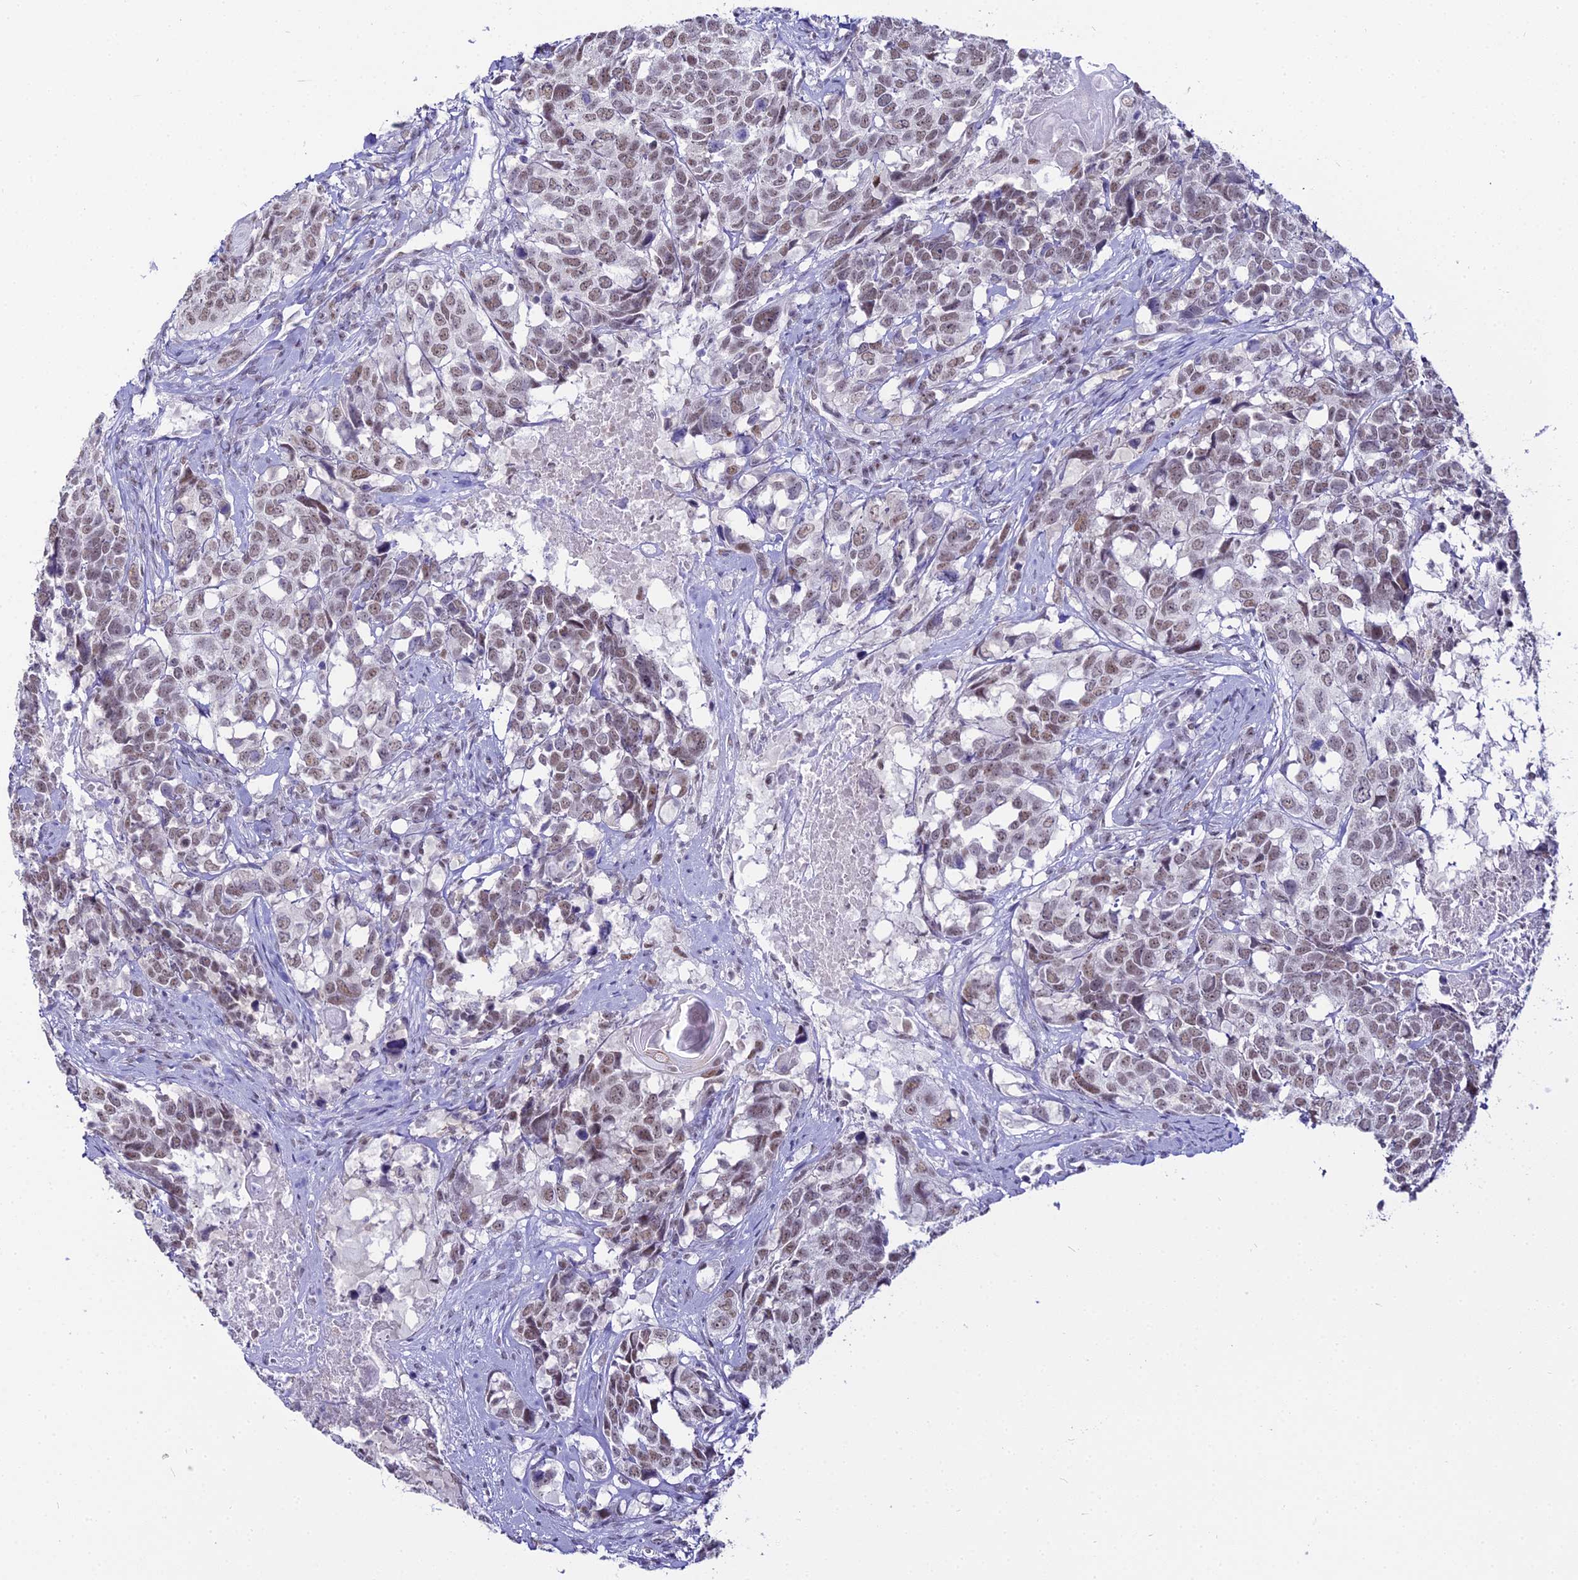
{"staining": {"intensity": "weak", "quantity": ">75%", "location": "nuclear"}, "tissue": "head and neck cancer", "cell_type": "Tumor cells", "image_type": "cancer", "snomed": [{"axis": "morphology", "description": "Squamous cell carcinoma, NOS"}, {"axis": "topography", "description": "Head-Neck"}], "caption": "Human head and neck squamous cell carcinoma stained with a protein marker demonstrates weak staining in tumor cells.", "gene": "RBM12", "patient": {"sex": "male", "age": 66}}